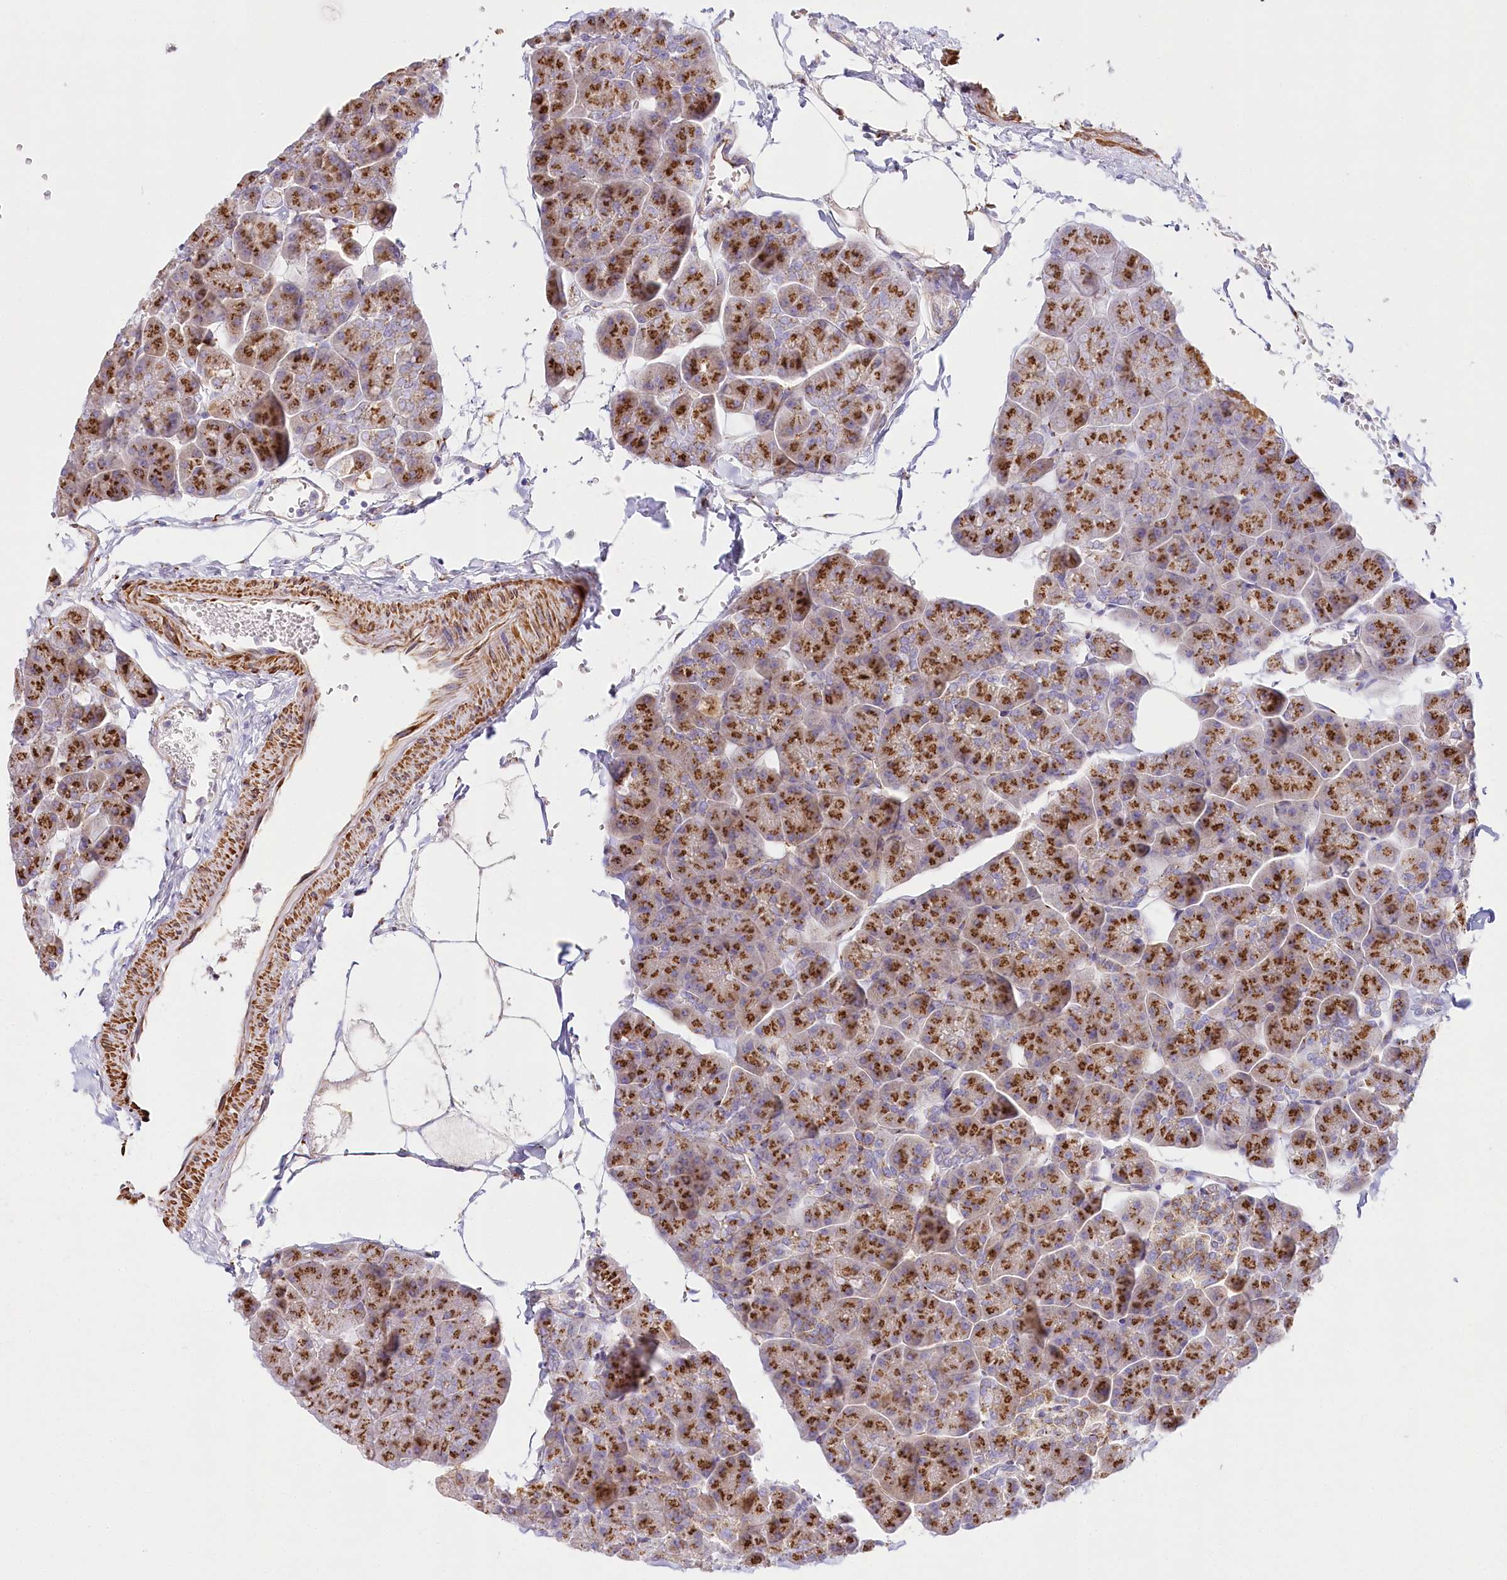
{"staining": {"intensity": "strong", "quantity": ">75%", "location": "cytoplasmic/membranous"}, "tissue": "pancreas", "cell_type": "Exocrine glandular cells", "image_type": "normal", "snomed": [{"axis": "morphology", "description": "Normal tissue, NOS"}, {"axis": "topography", "description": "Pancreas"}], "caption": "High-power microscopy captured an IHC micrograph of benign pancreas, revealing strong cytoplasmic/membranous positivity in approximately >75% of exocrine glandular cells.", "gene": "ABRAXAS2", "patient": {"sex": "male", "age": 35}}